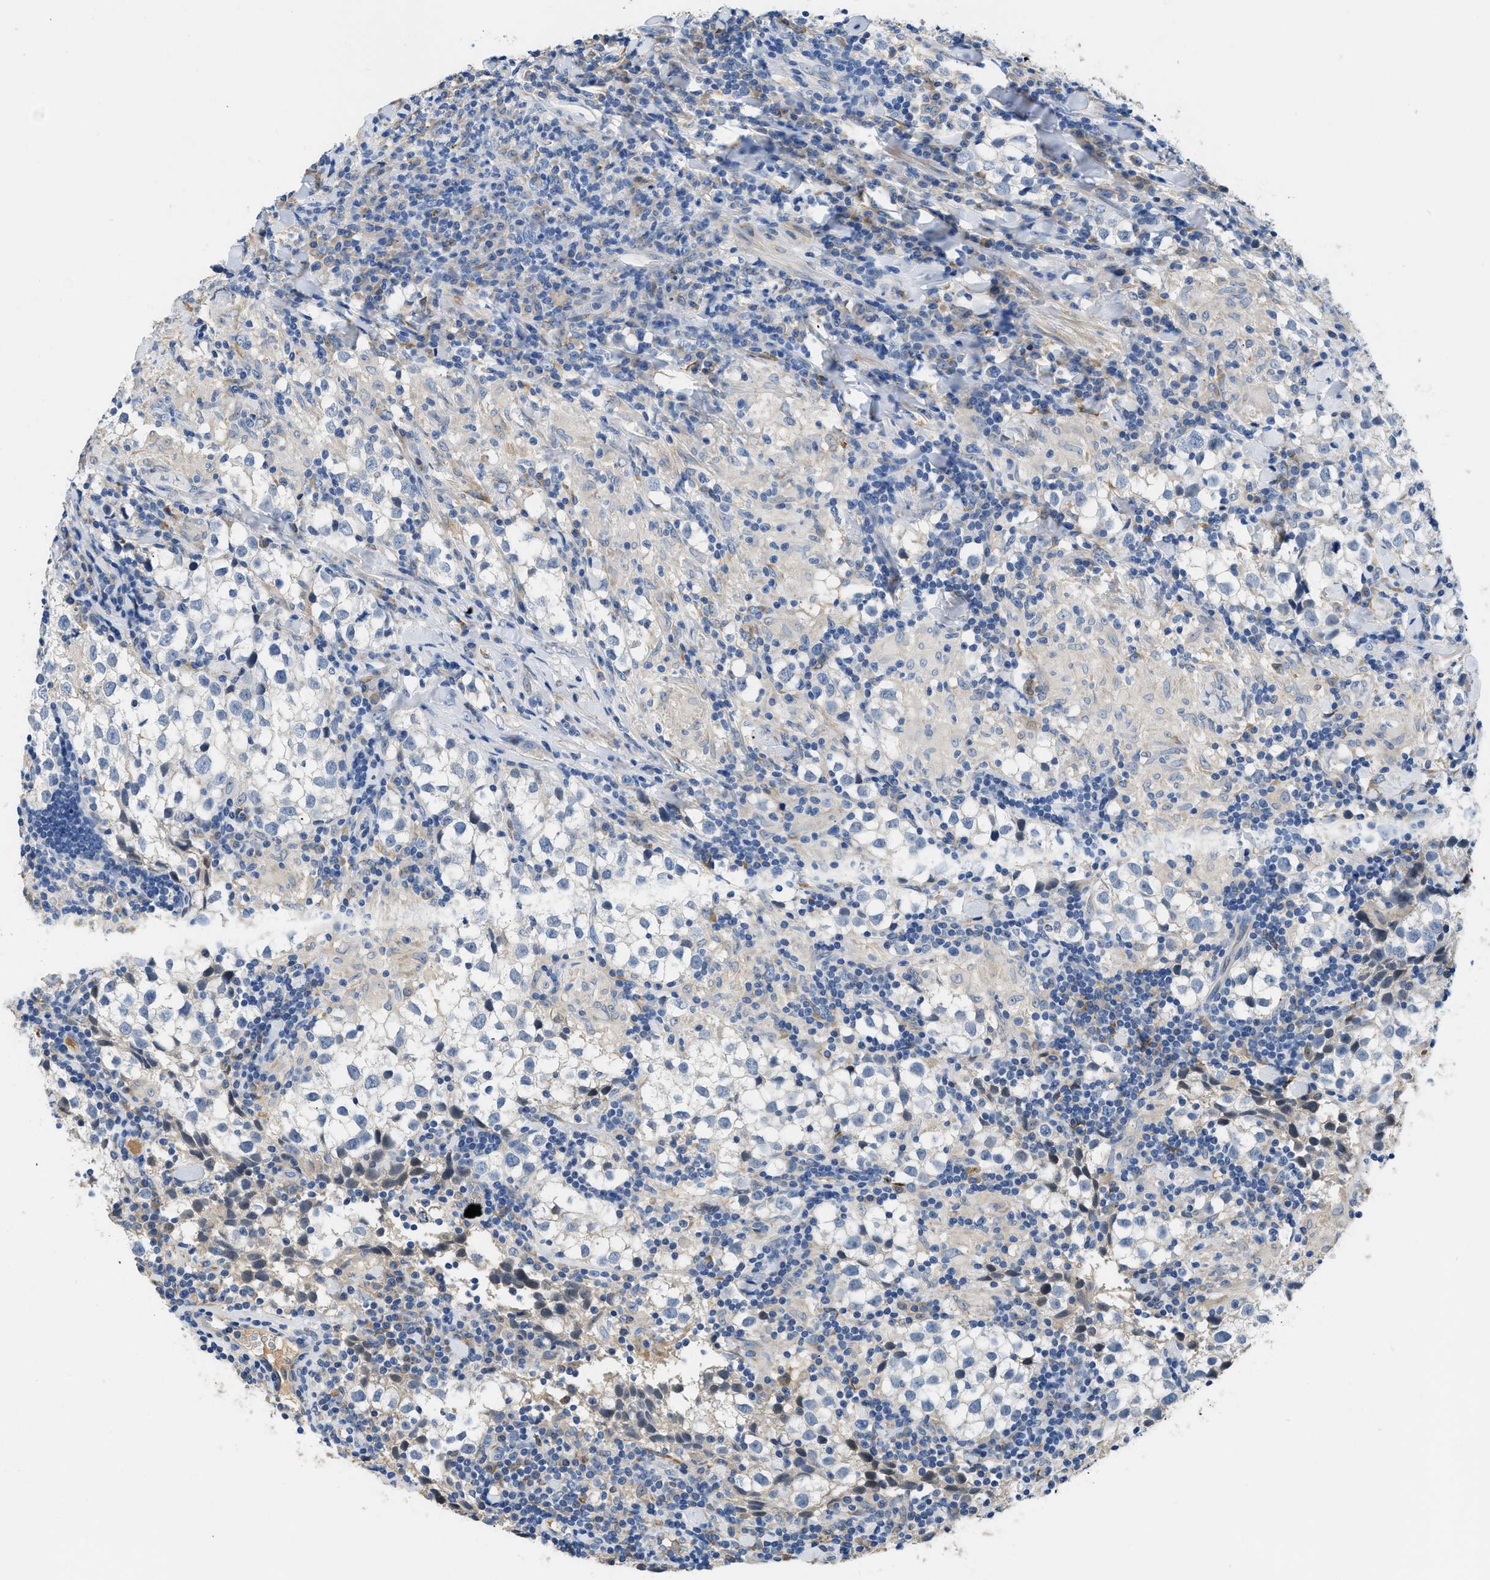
{"staining": {"intensity": "negative", "quantity": "none", "location": "none"}, "tissue": "testis cancer", "cell_type": "Tumor cells", "image_type": "cancer", "snomed": [{"axis": "morphology", "description": "Seminoma, NOS"}, {"axis": "morphology", "description": "Carcinoma, Embryonal, NOS"}, {"axis": "topography", "description": "Testis"}], "caption": "Tumor cells are negative for protein expression in human testis embryonal carcinoma. The staining is performed using DAB (3,3'-diaminobenzidine) brown chromogen with nuclei counter-stained in using hematoxylin.", "gene": "C1S", "patient": {"sex": "male", "age": 36}}